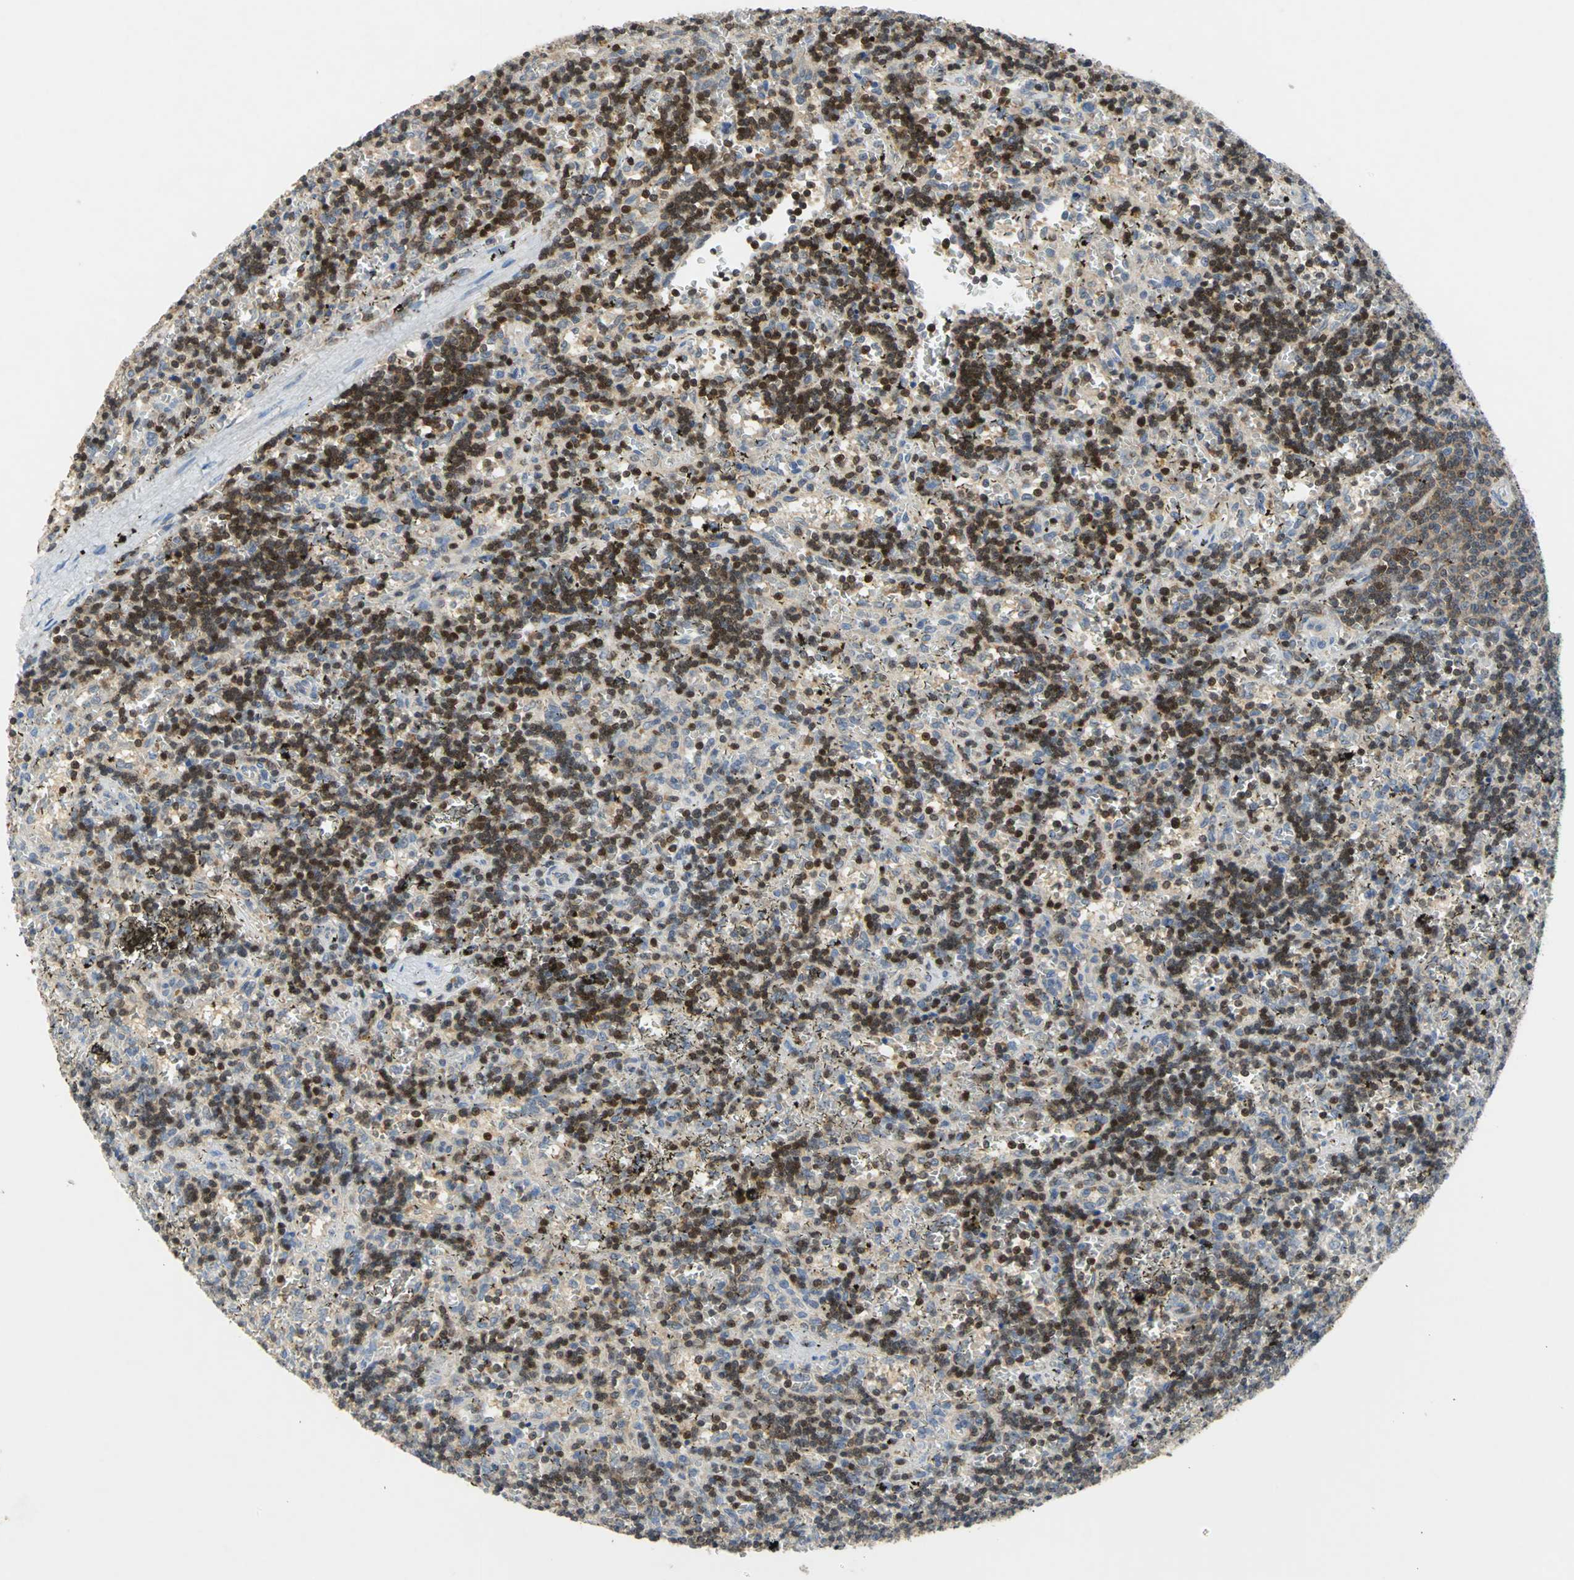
{"staining": {"intensity": "strong", "quantity": "25%-75%", "location": "nuclear"}, "tissue": "lymphoma", "cell_type": "Tumor cells", "image_type": "cancer", "snomed": [{"axis": "morphology", "description": "Malignant lymphoma, non-Hodgkin's type, Low grade"}, {"axis": "topography", "description": "Spleen"}], "caption": "This histopathology image shows immunohistochemistry staining of human lymphoma, with high strong nuclear positivity in about 25%-75% of tumor cells.", "gene": "PPIA", "patient": {"sex": "male", "age": 60}}